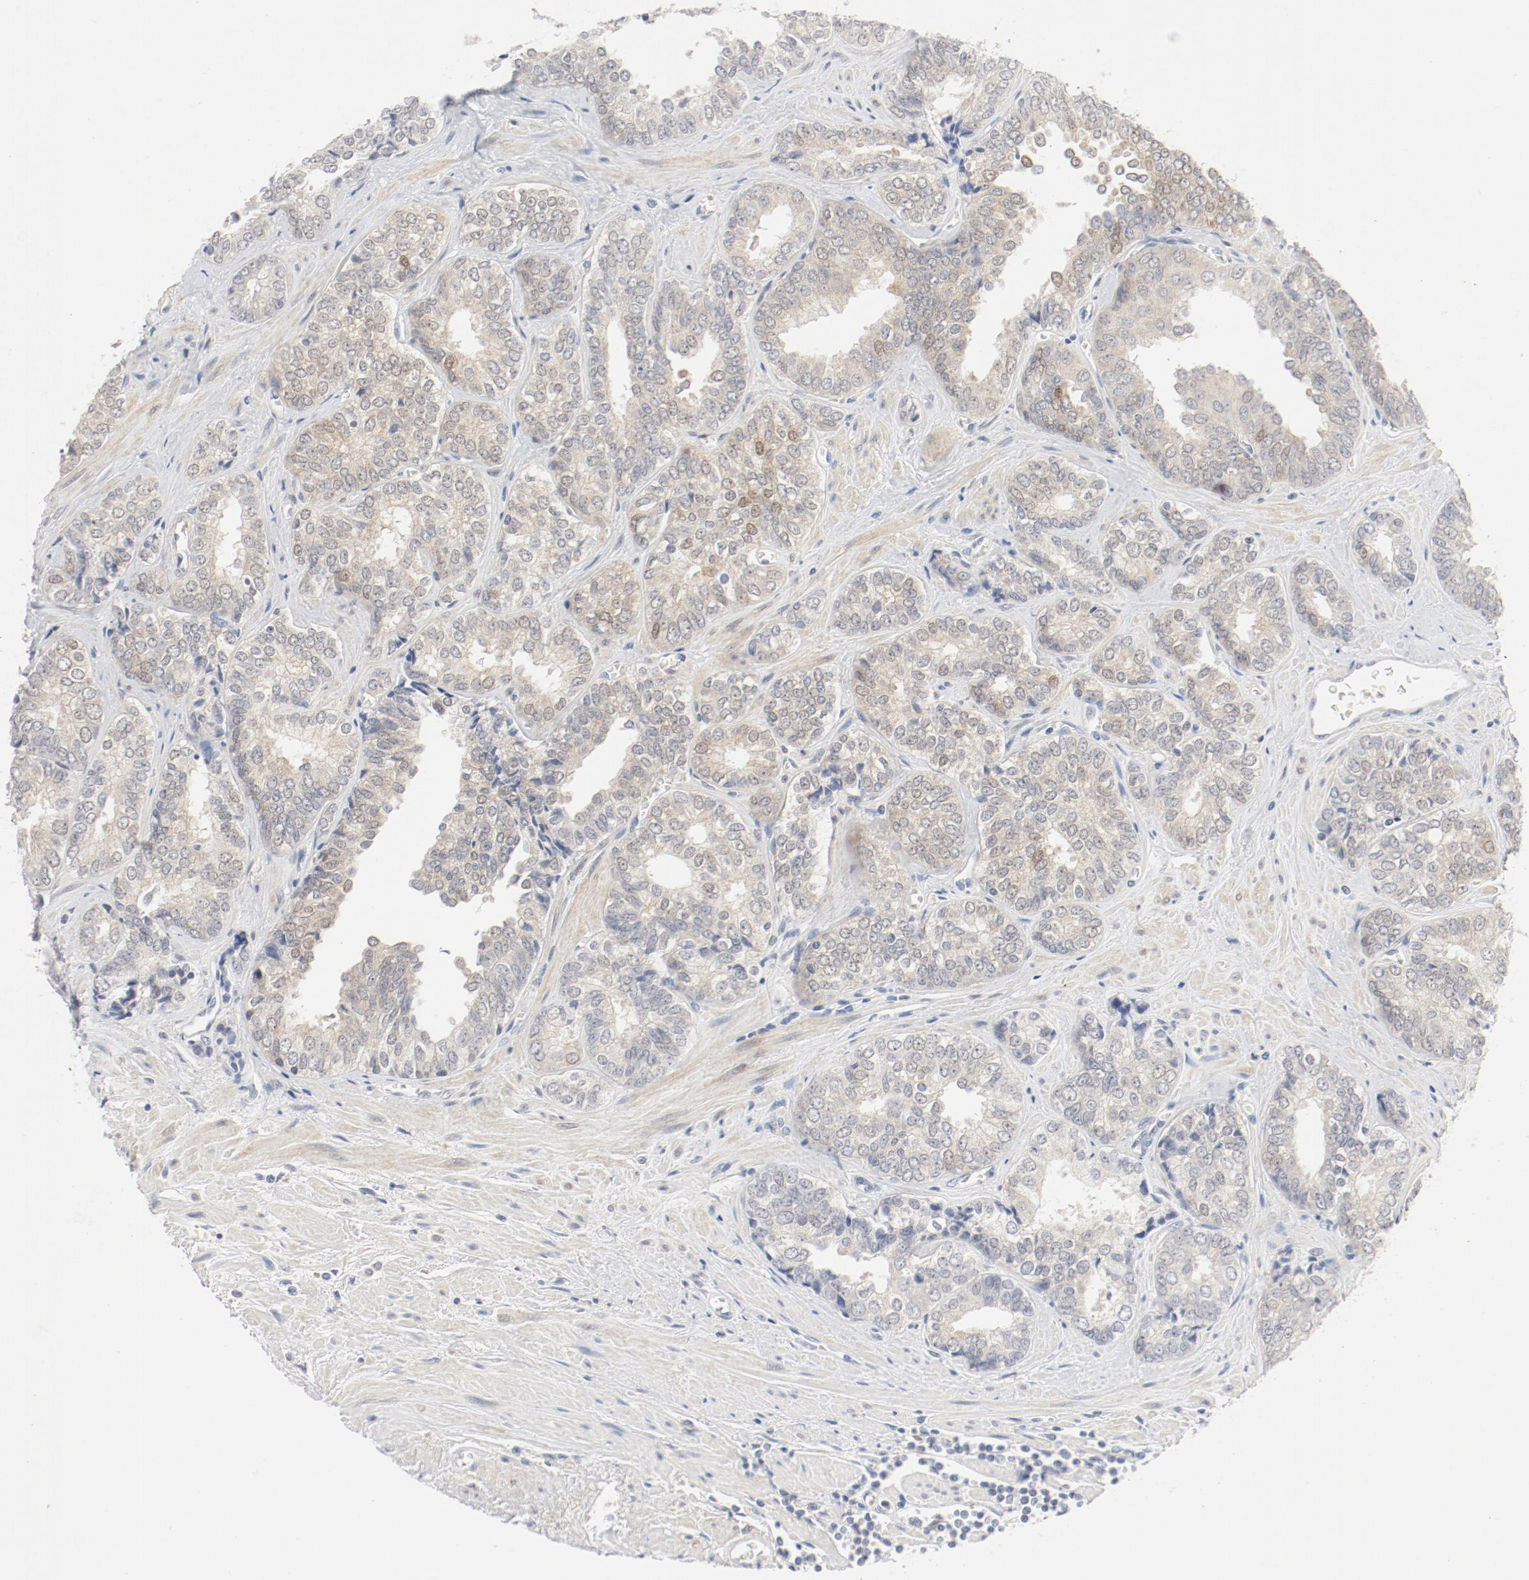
{"staining": {"intensity": "weak", "quantity": "25%-75%", "location": "cytoplasmic/membranous"}, "tissue": "prostate cancer", "cell_type": "Tumor cells", "image_type": "cancer", "snomed": [{"axis": "morphology", "description": "Adenocarcinoma, High grade"}, {"axis": "topography", "description": "Prostate"}], "caption": "High-grade adenocarcinoma (prostate) tissue reveals weak cytoplasmic/membranous positivity in approximately 25%-75% of tumor cells, visualized by immunohistochemistry.", "gene": "PGM1", "patient": {"sex": "male", "age": 67}}